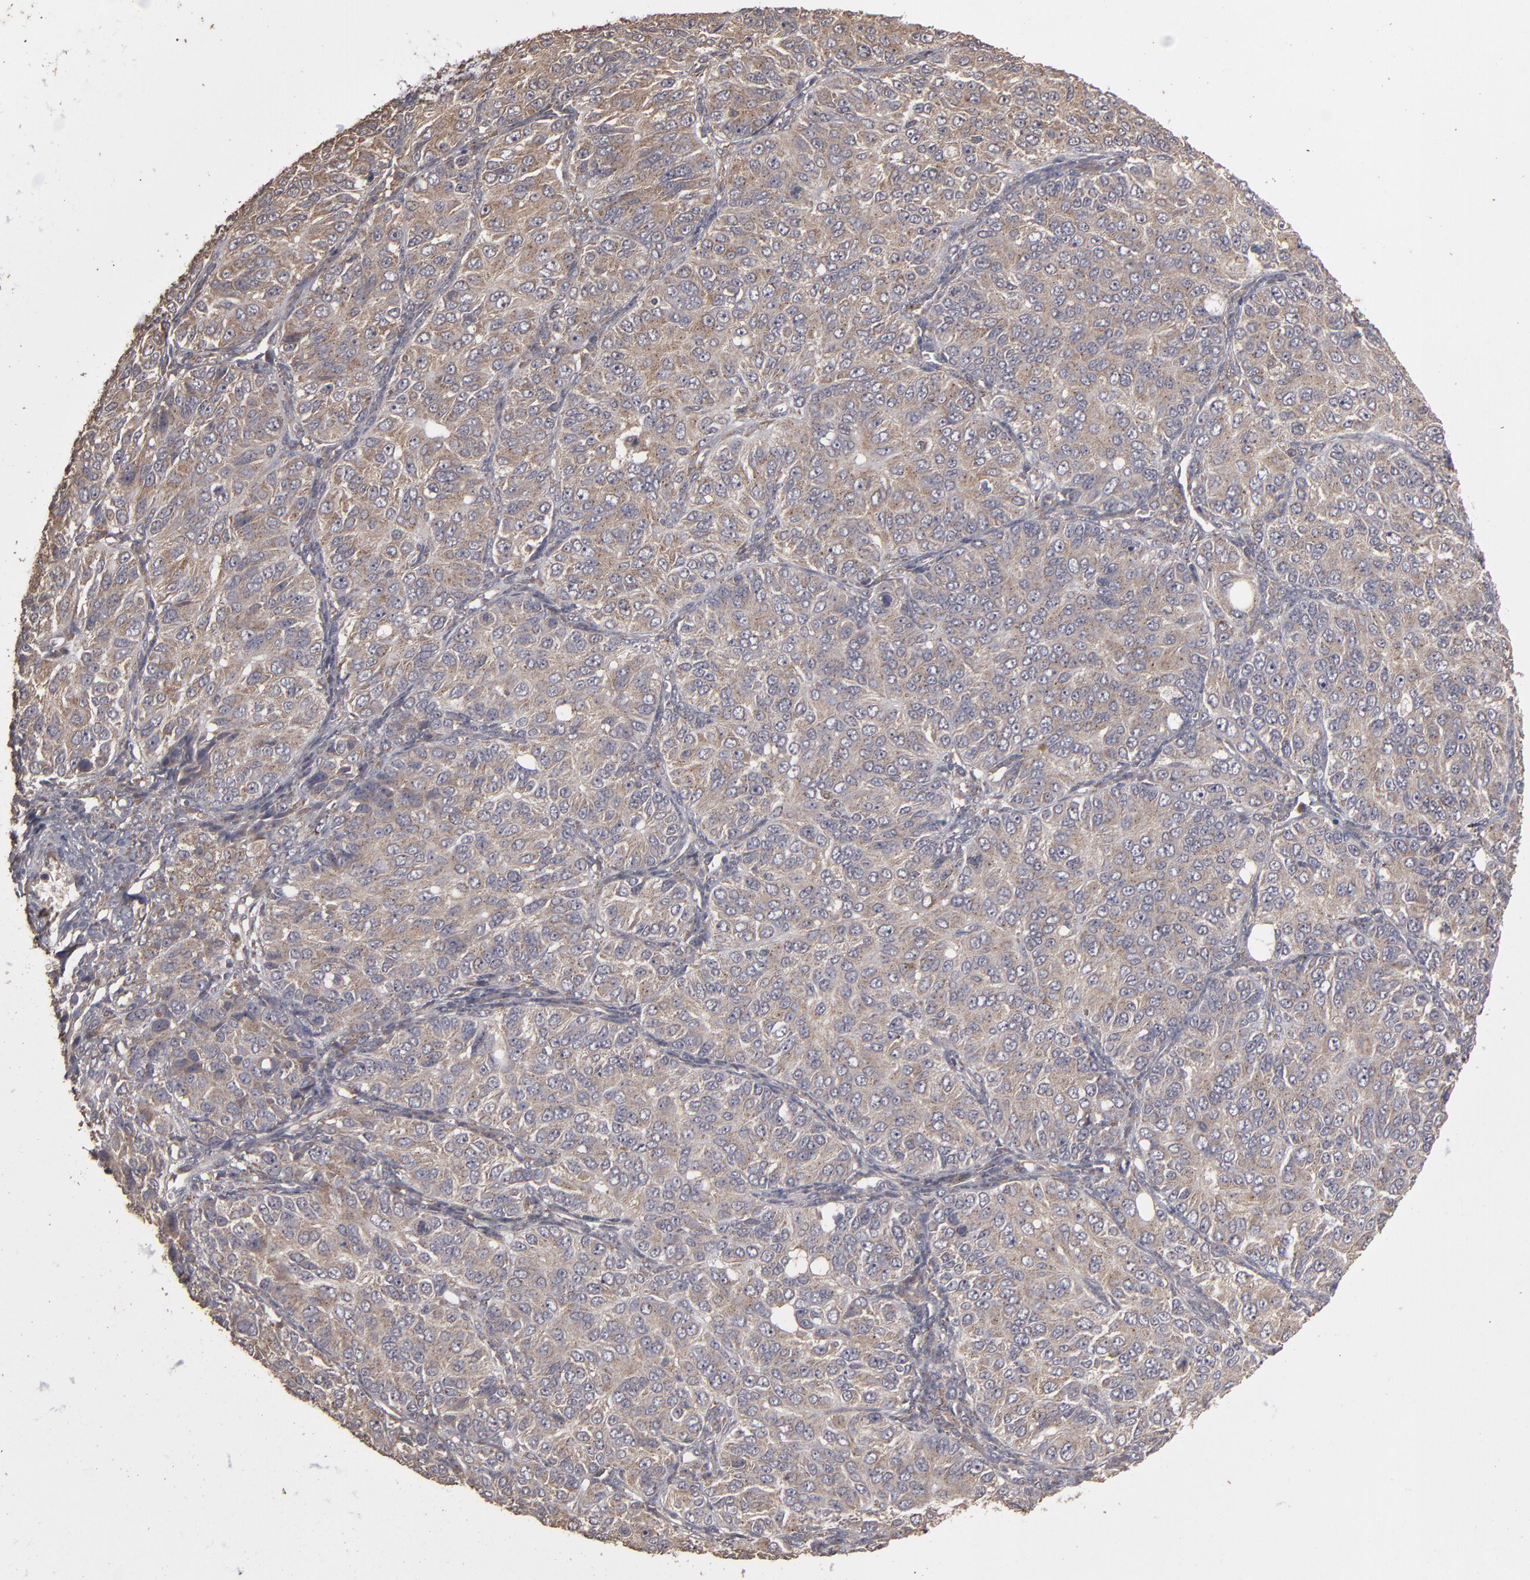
{"staining": {"intensity": "weak", "quantity": ">75%", "location": "cytoplasmic/membranous"}, "tissue": "ovarian cancer", "cell_type": "Tumor cells", "image_type": "cancer", "snomed": [{"axis": "morphology", "description": "Carcinoma, endometroid"}, {"axis": "topography", "description": "Ovary"}], "caption": "Ovarian cancer (endometroid carcinoma) stained with a protein marker displays weak staining in tumor cells.", "gene": "MMP2", "patient": {"sex": "female", "age": 51}}